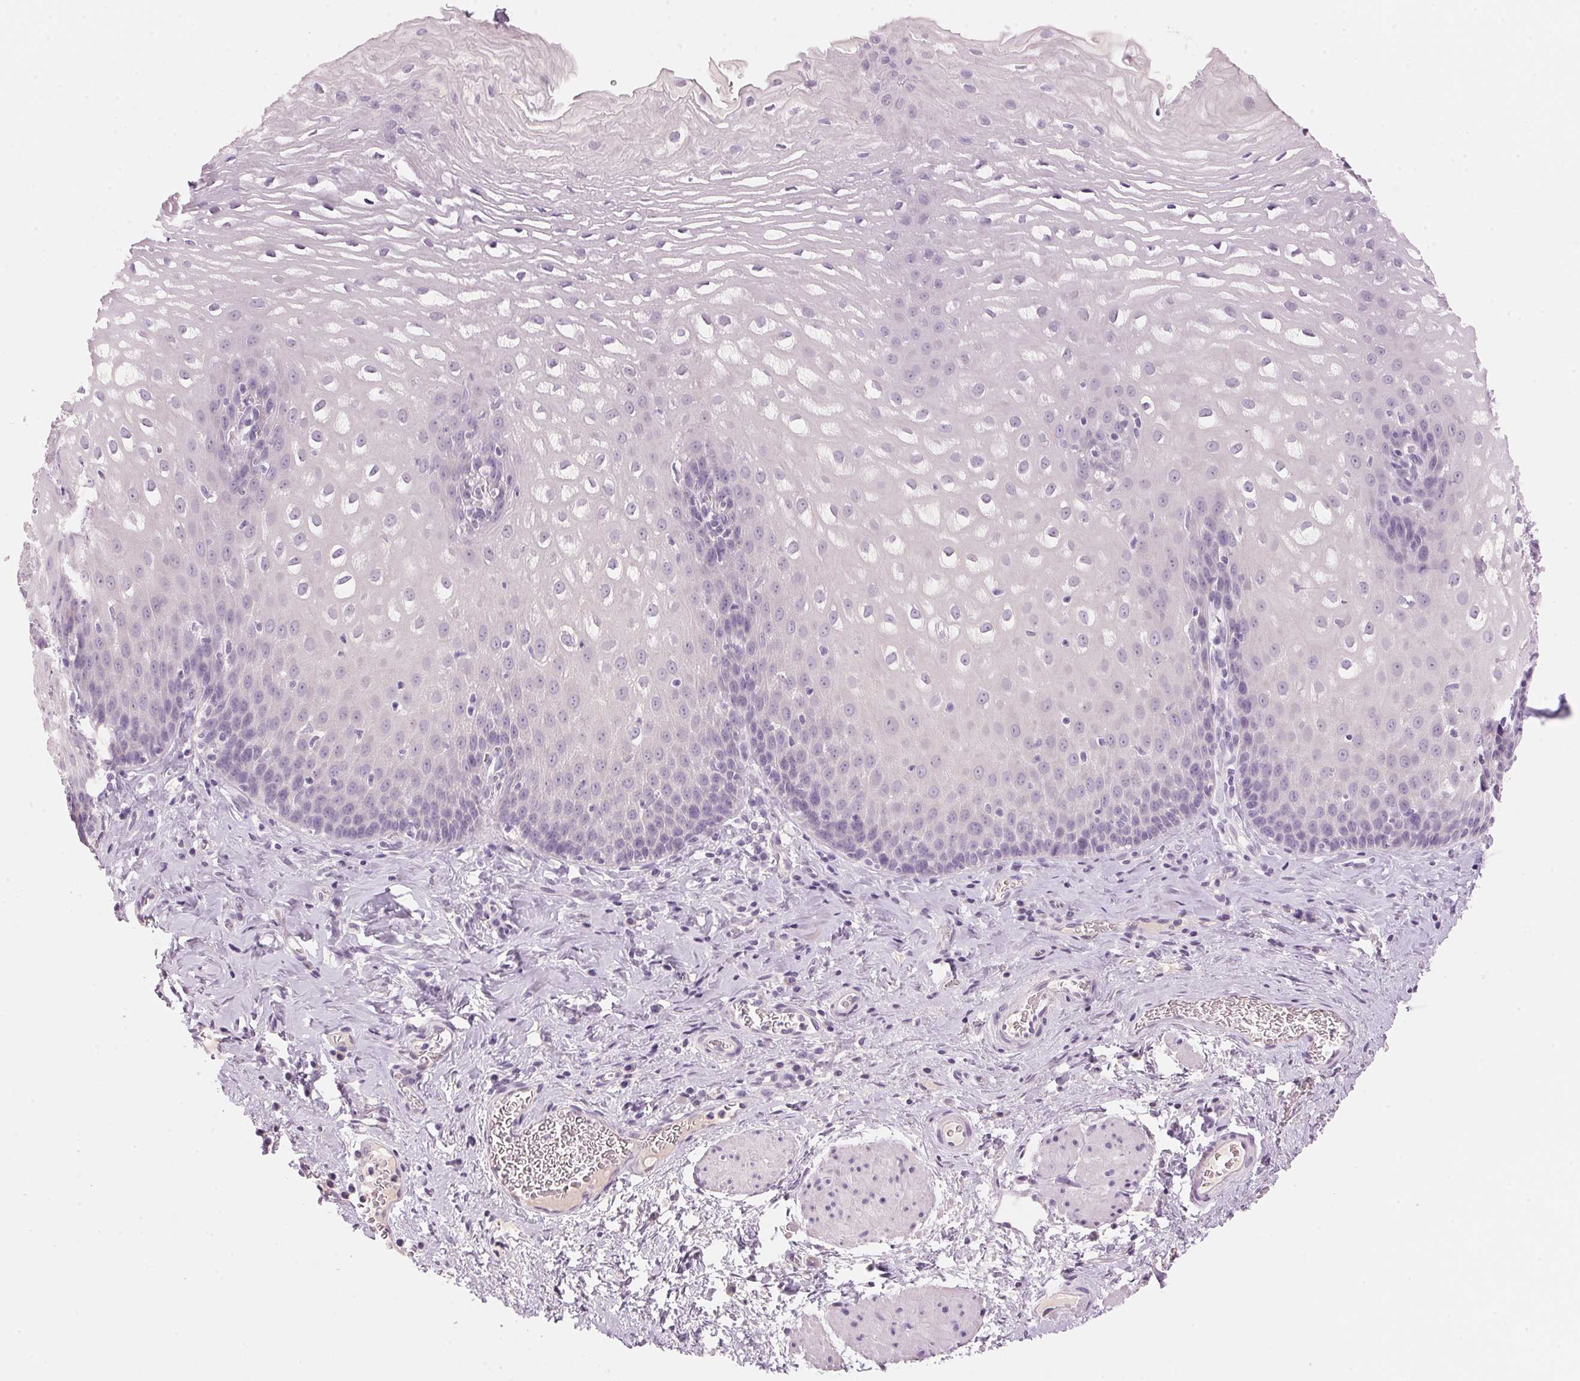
{"staining": {"intensity": "negative", "quantity": "none", "location": "none"}, "tissue": "esophagus", "cell_type": "Squamous epithelial cells", "image_type": "normal", "snomed": [{"axis": "morphology", "description": "Normal tissue, NOS"}, {"axis": "topography", "description": "Esophagus"}], "caption": "Squamous epithelial cells show no significant protein staining in normal esophagus. (Brightfield microscopy of DAB (3,3'-diaminobenzidine) immunohistochemistry (IHC) at high magnification).", "gene": "CYP11B1", "patient": {"sex": "male", "age": 68}}